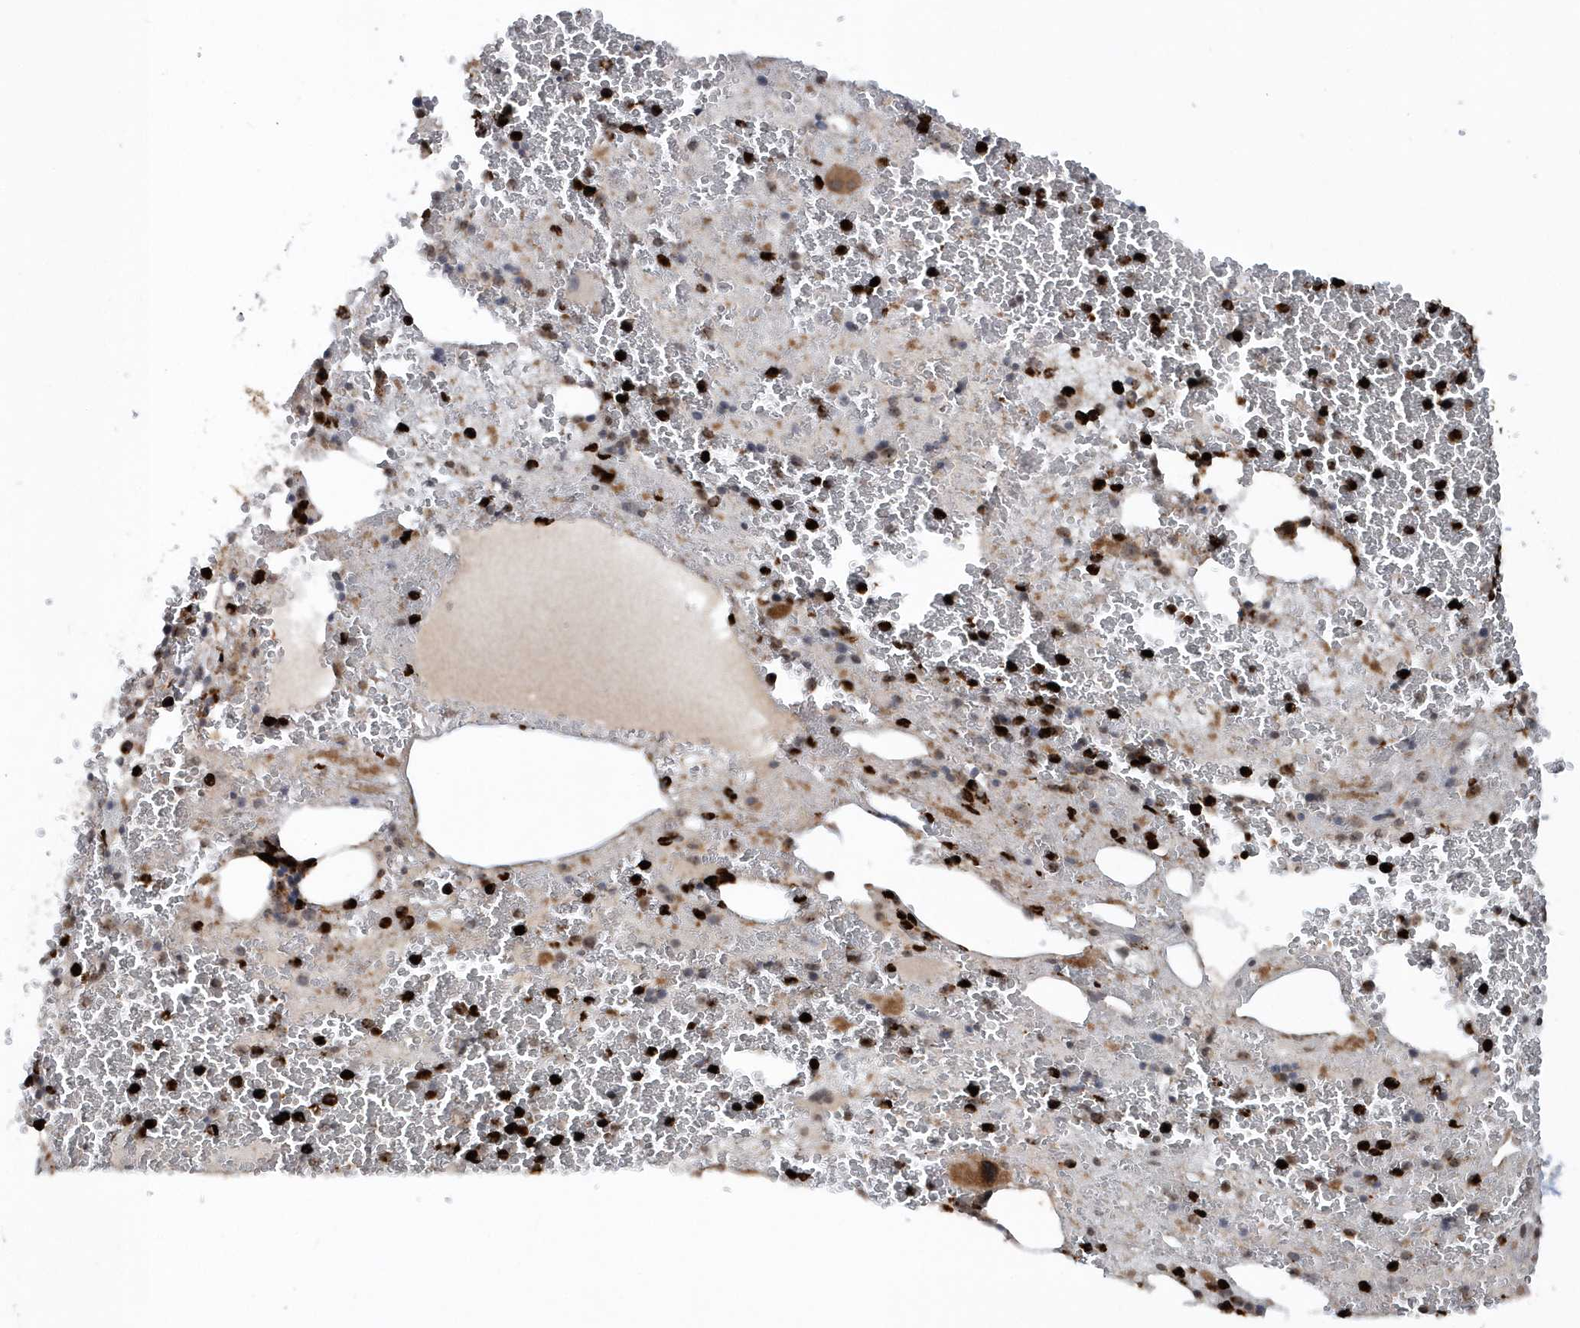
{"staining": {"intensity": "strong", "quantity": "25%-75%", "location": "cytoplasmic/membranous,nuclear"}, "tissue": "bone marrow", "cell_type": "Hematopoietic cells", "image_type": "normal", "snomed": [{"axis": "morphology", "description": "Normal tissue, NOS"}, {"axis": "topography", "description": "Bone marrow"}], "caption": "The micrograph shows staining of normal bone marrow, revealing strong cytoplasmic/membranous,nuclear protein staining (brown color) within hematopoietic cells.", "gene": "SOWAHB", "patient": {"sex": "male", "age": 36}}